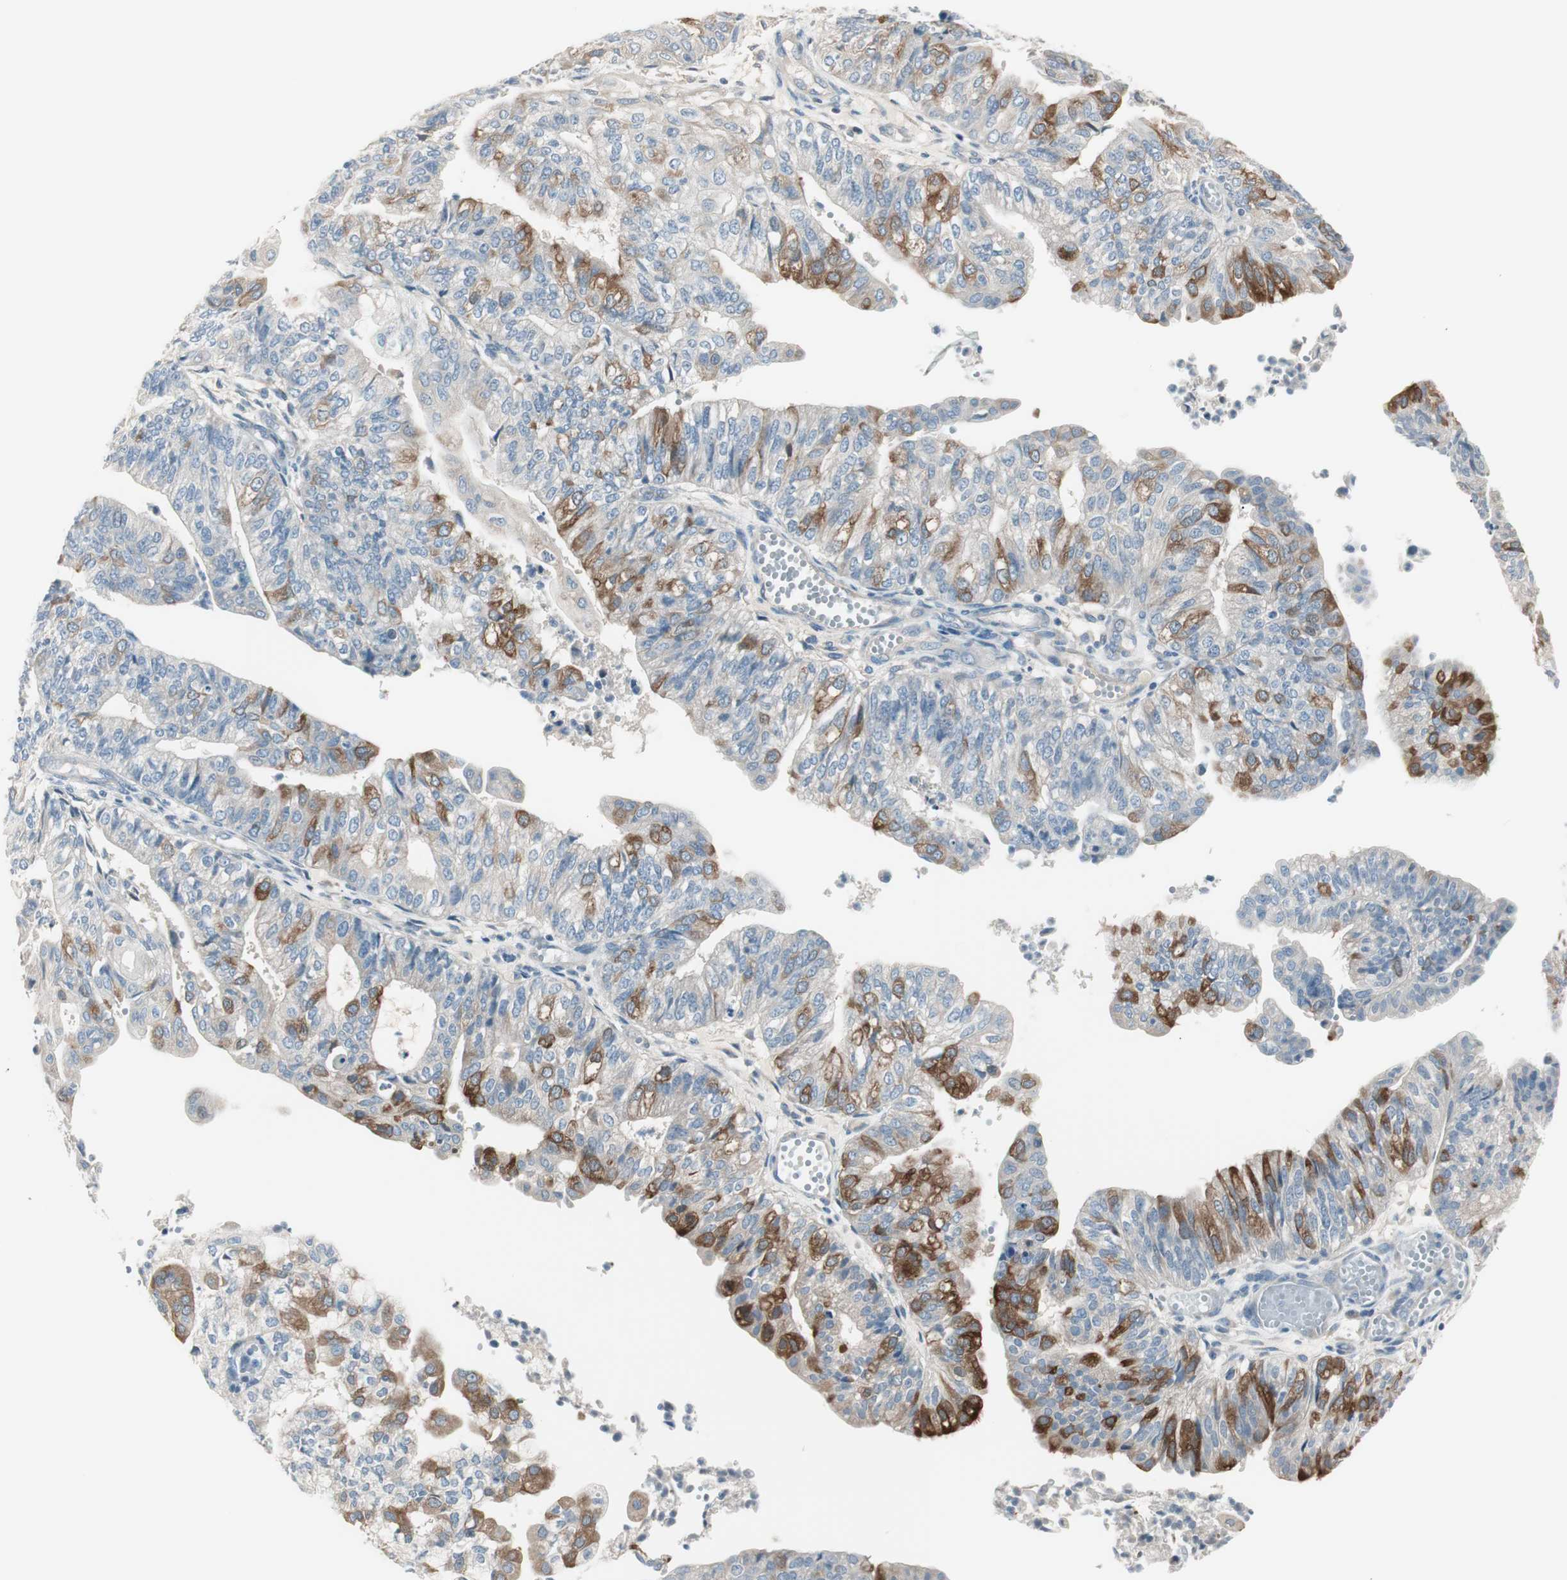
{"staining": {"intensity": "moderate", "quantity": "<25%", "location": "cytoplasmic/membranous"}, "tissue": "endometrial cancer", "cell_type": "Tumor cells", "image_type": "cancer", "snomed": [{"axis": "morphology", "description": "Adenocarcinoma, NOS"}, {"axis": "topography", "description": "Endometrium"}], "caption": "A low amount of moderate cytoplasmic/membranous expression is seen in about <25% of tumor cells in adenocarcinoma (endometrial) tissue.", "gene": "MAPRE3", "patient": {"sex": "female", "age": 59}}